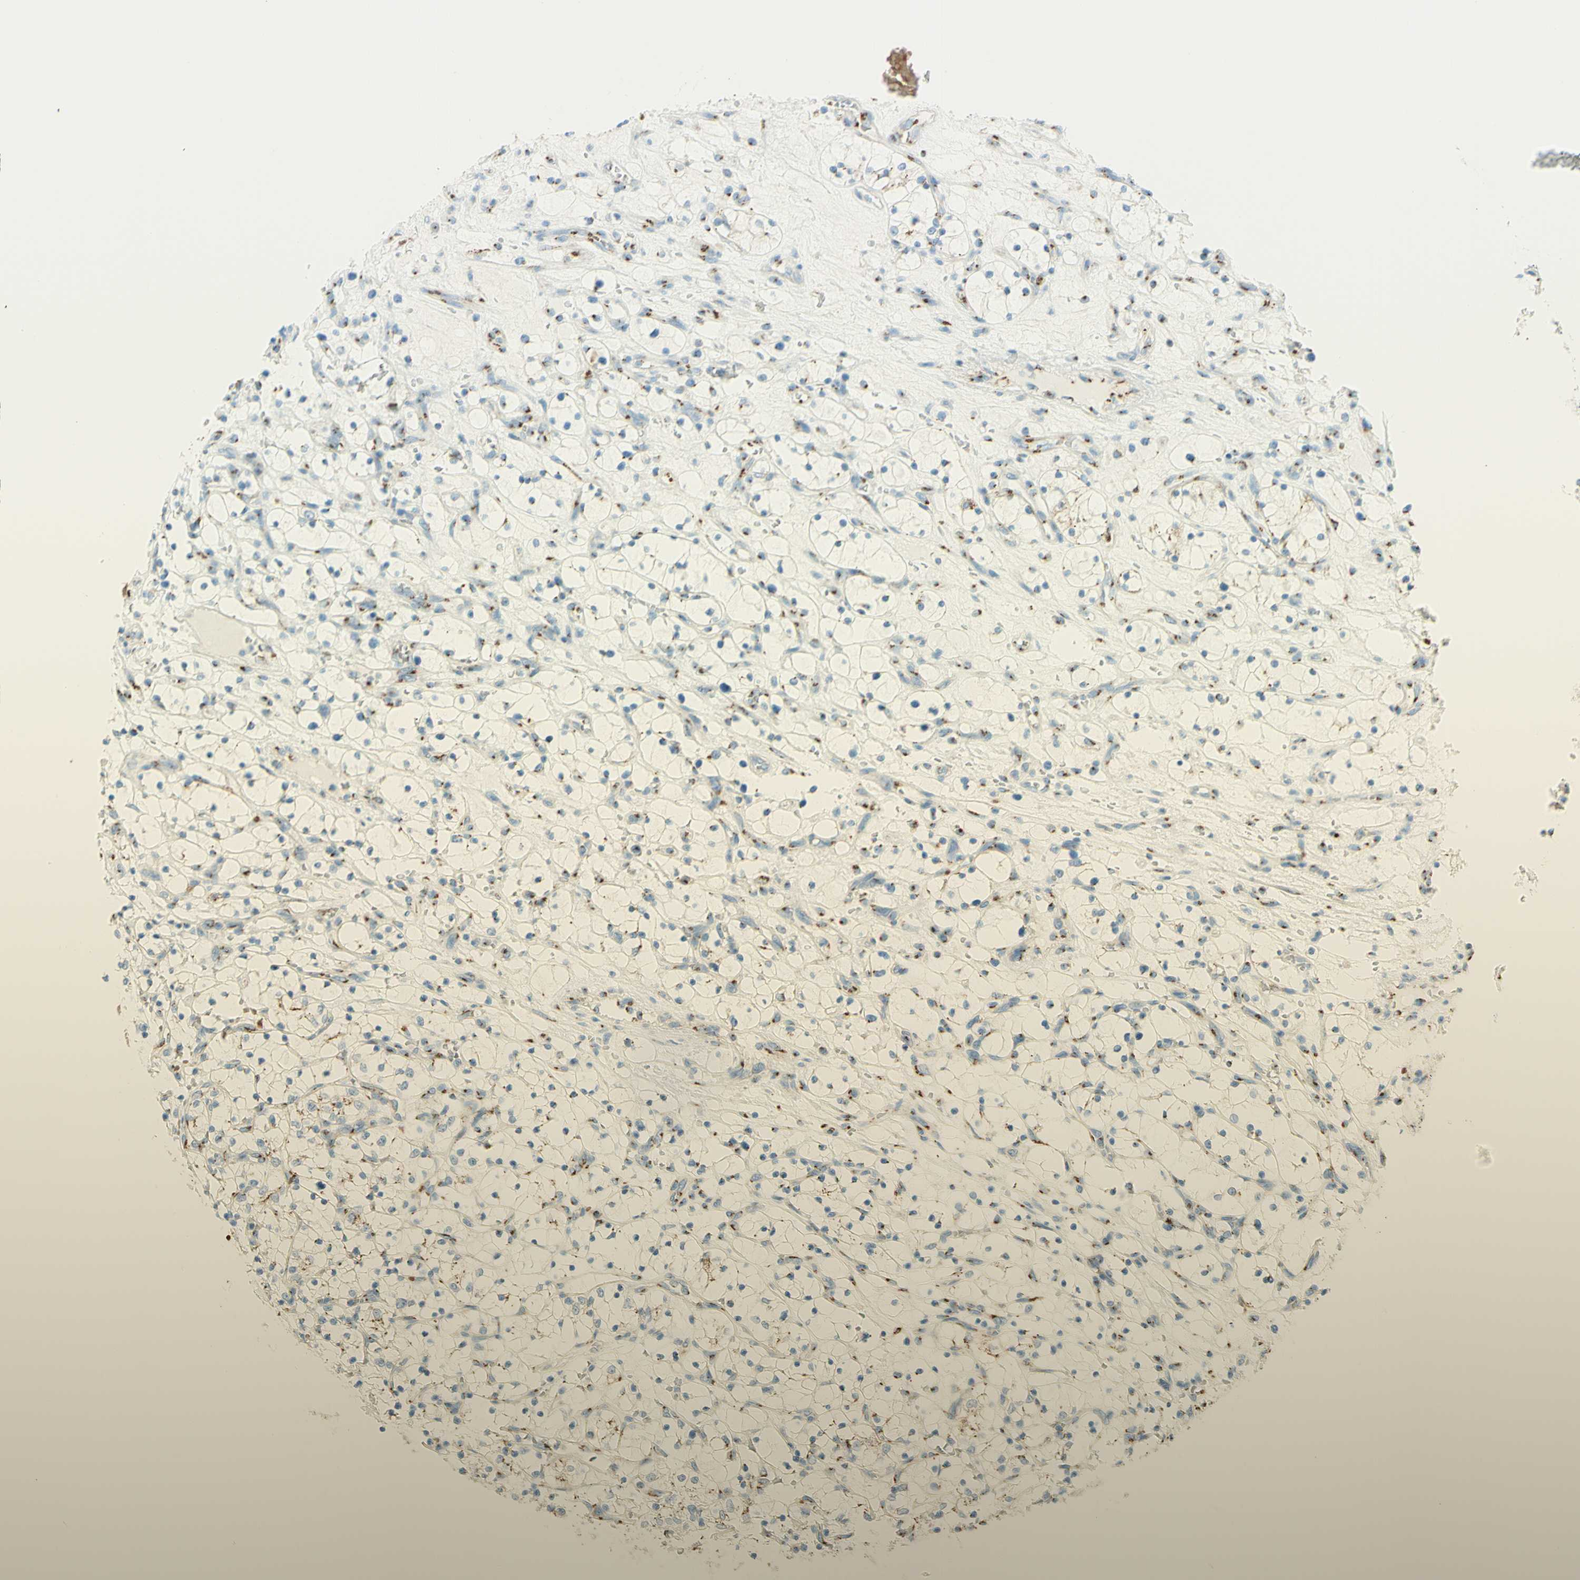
{"staining": {"intensity": "moderate", "quantity": "<25%", "location": "cytoplasmic/membranous"}, "tissue": "renal cancer", "cell_type": "Tumor cells", "image_type": "cancer", "snomed": [{"axis": "morphology", "description": "Adenocarcinoma, NOS"}, {"axis": "topography", "description": "Kidney"}], "caption": "High-magnification brightfield microscopy of renal adenocarcinoma stained with DAB (3,3'-diaminobenzidine) (brown) and counterstained with hematoxylin (blue). tumor cells exhibit moderate cytoplasmic/membranous expression is appreciated in approximately<25% of cells.", "gene": "GOLGB1", "patient": {"sex": "female", "age": 69}}